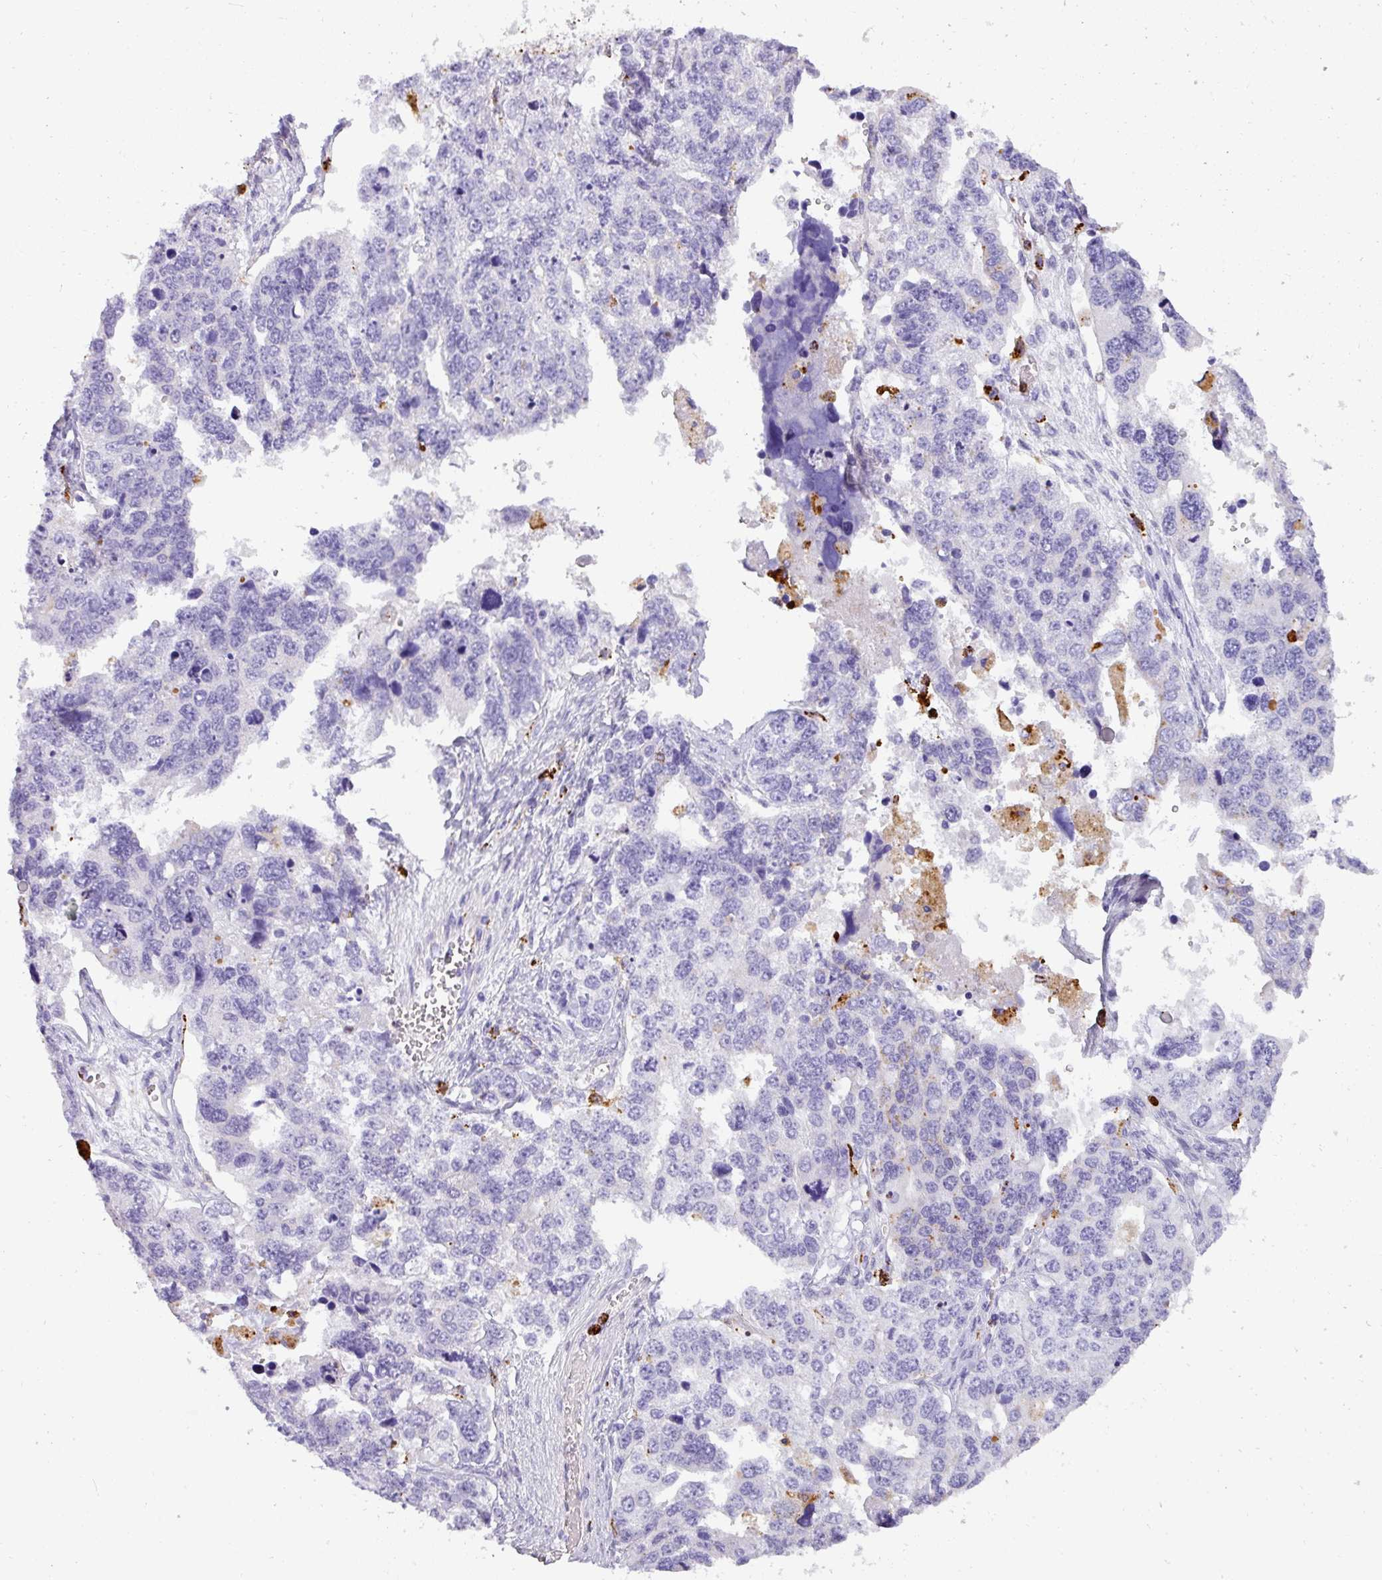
{"staining": {"intensity": "negative", "quantity": "none", "location": "none"}, "tissue": "ovarian cancer", "cell_type": "Tumor cells", "image_type": "cancer", "snomed": [{"axis": "morphology", "description": "Cystadenocarcinoma, serous, NOS"}, {"axis": "topography", "description": "Ovary"}], "caption": "Ovarian cancer (serous cystadenocarcinoma) stained for a protein using immunohistochemistry (IHC) exhibits no expression tumor cells.", "gene": "MMACHC", "patient": {"sex": "female", "age": 76}}